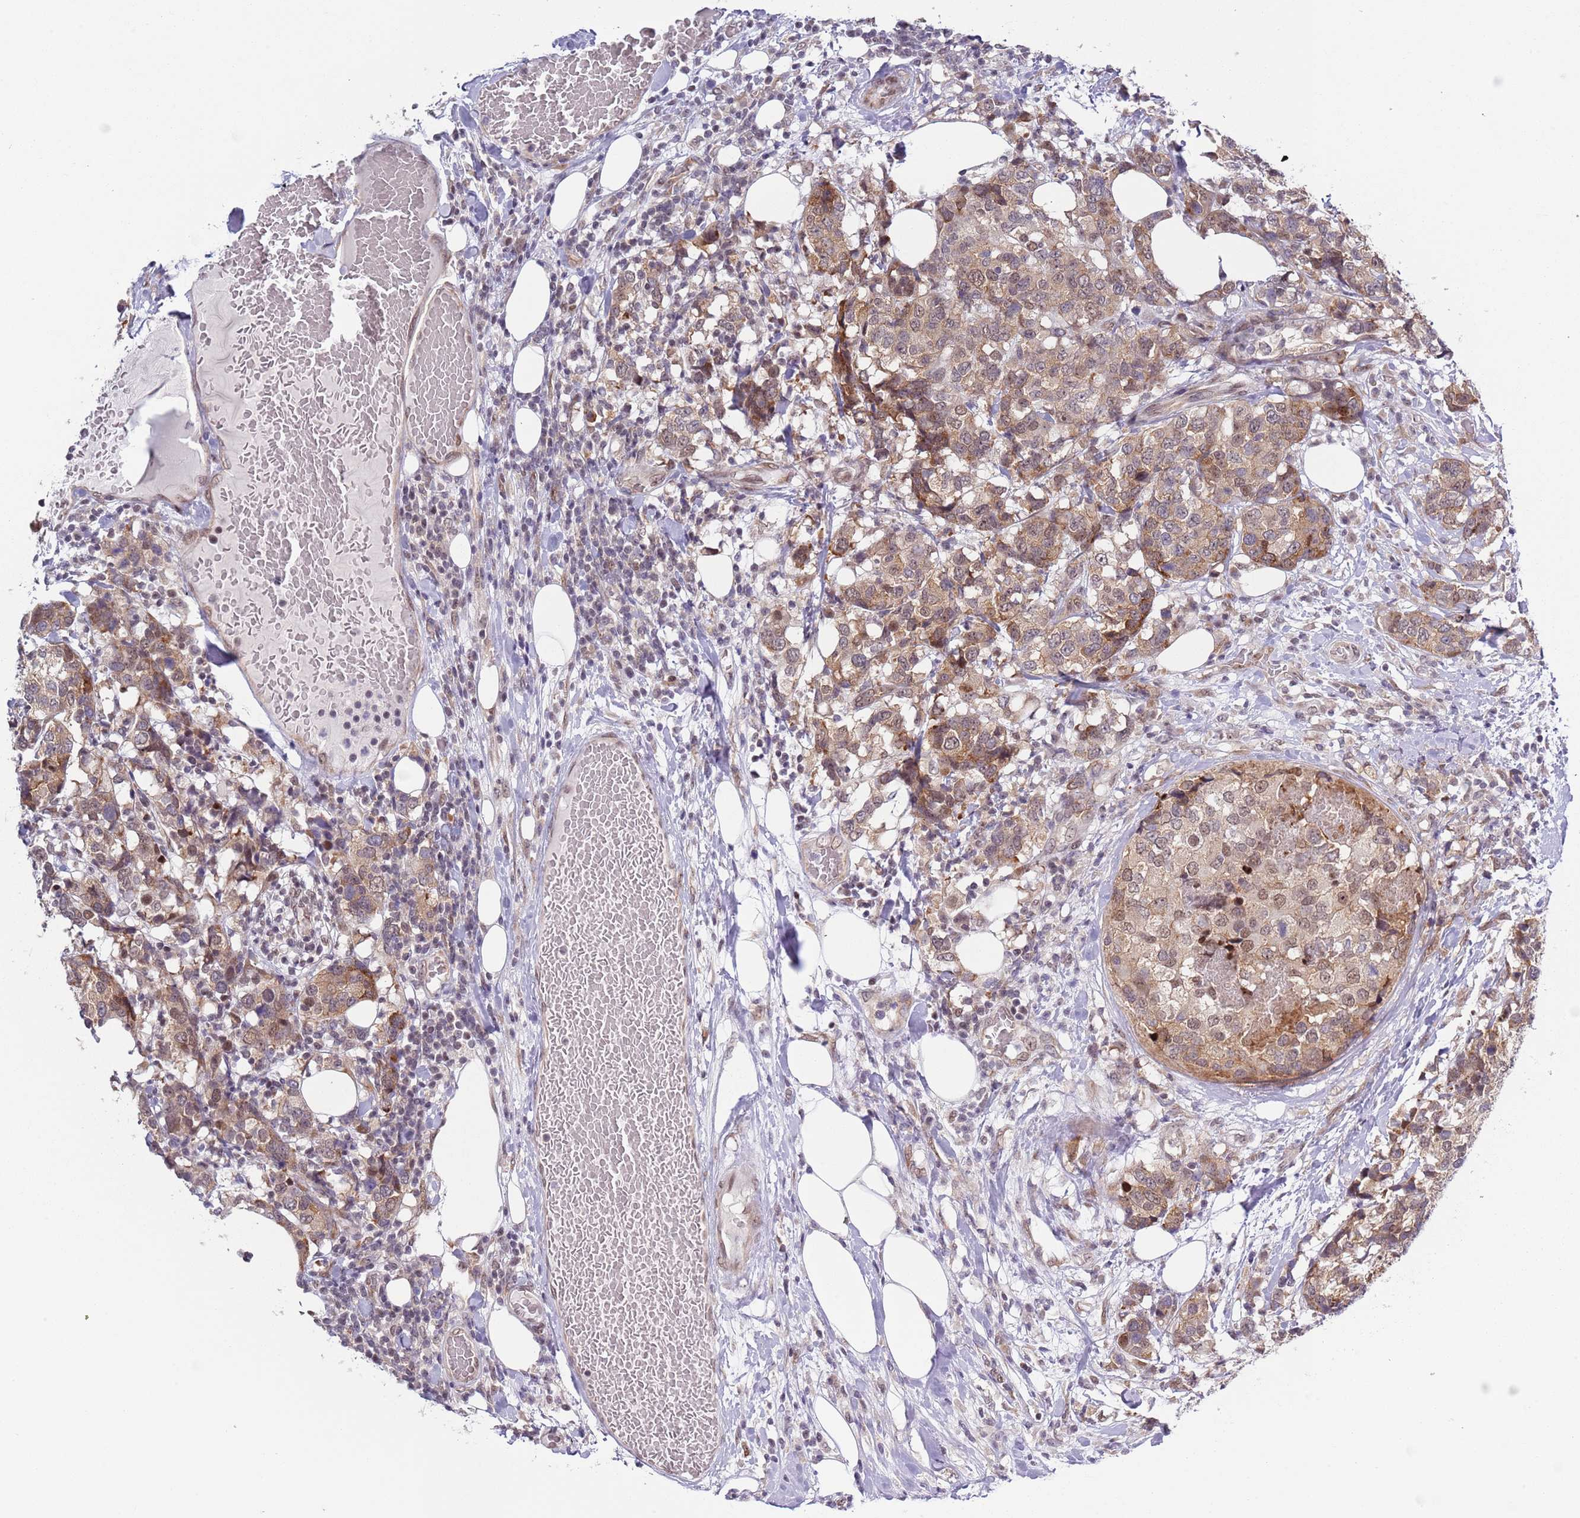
{"staining": {"intensity": "moderate", "quantity": ">75%", "location": "cytoplasmic/membranous,nuclear"}, "tissue": "breast cancer", "cell_type": "Tumor cells", "image_type": "cancer", "snomed": [{"axis": "morphology", "description": "Lobular carcinoma"}, {"axis": "topography", "description": "Breast"}], "caption": "A histopathology image of lobular carcinoma (breast) stained for a protein exhibits moderate cytoplasmic/membranous and nuclear brown staining in tumor cells. (Stains: DAB in brown, nuclei in blue, Microscopy: brightfield microscopy at high magnification).", "gene": "SLC25A32", "patient": {"sex": "female", "age": 59}}